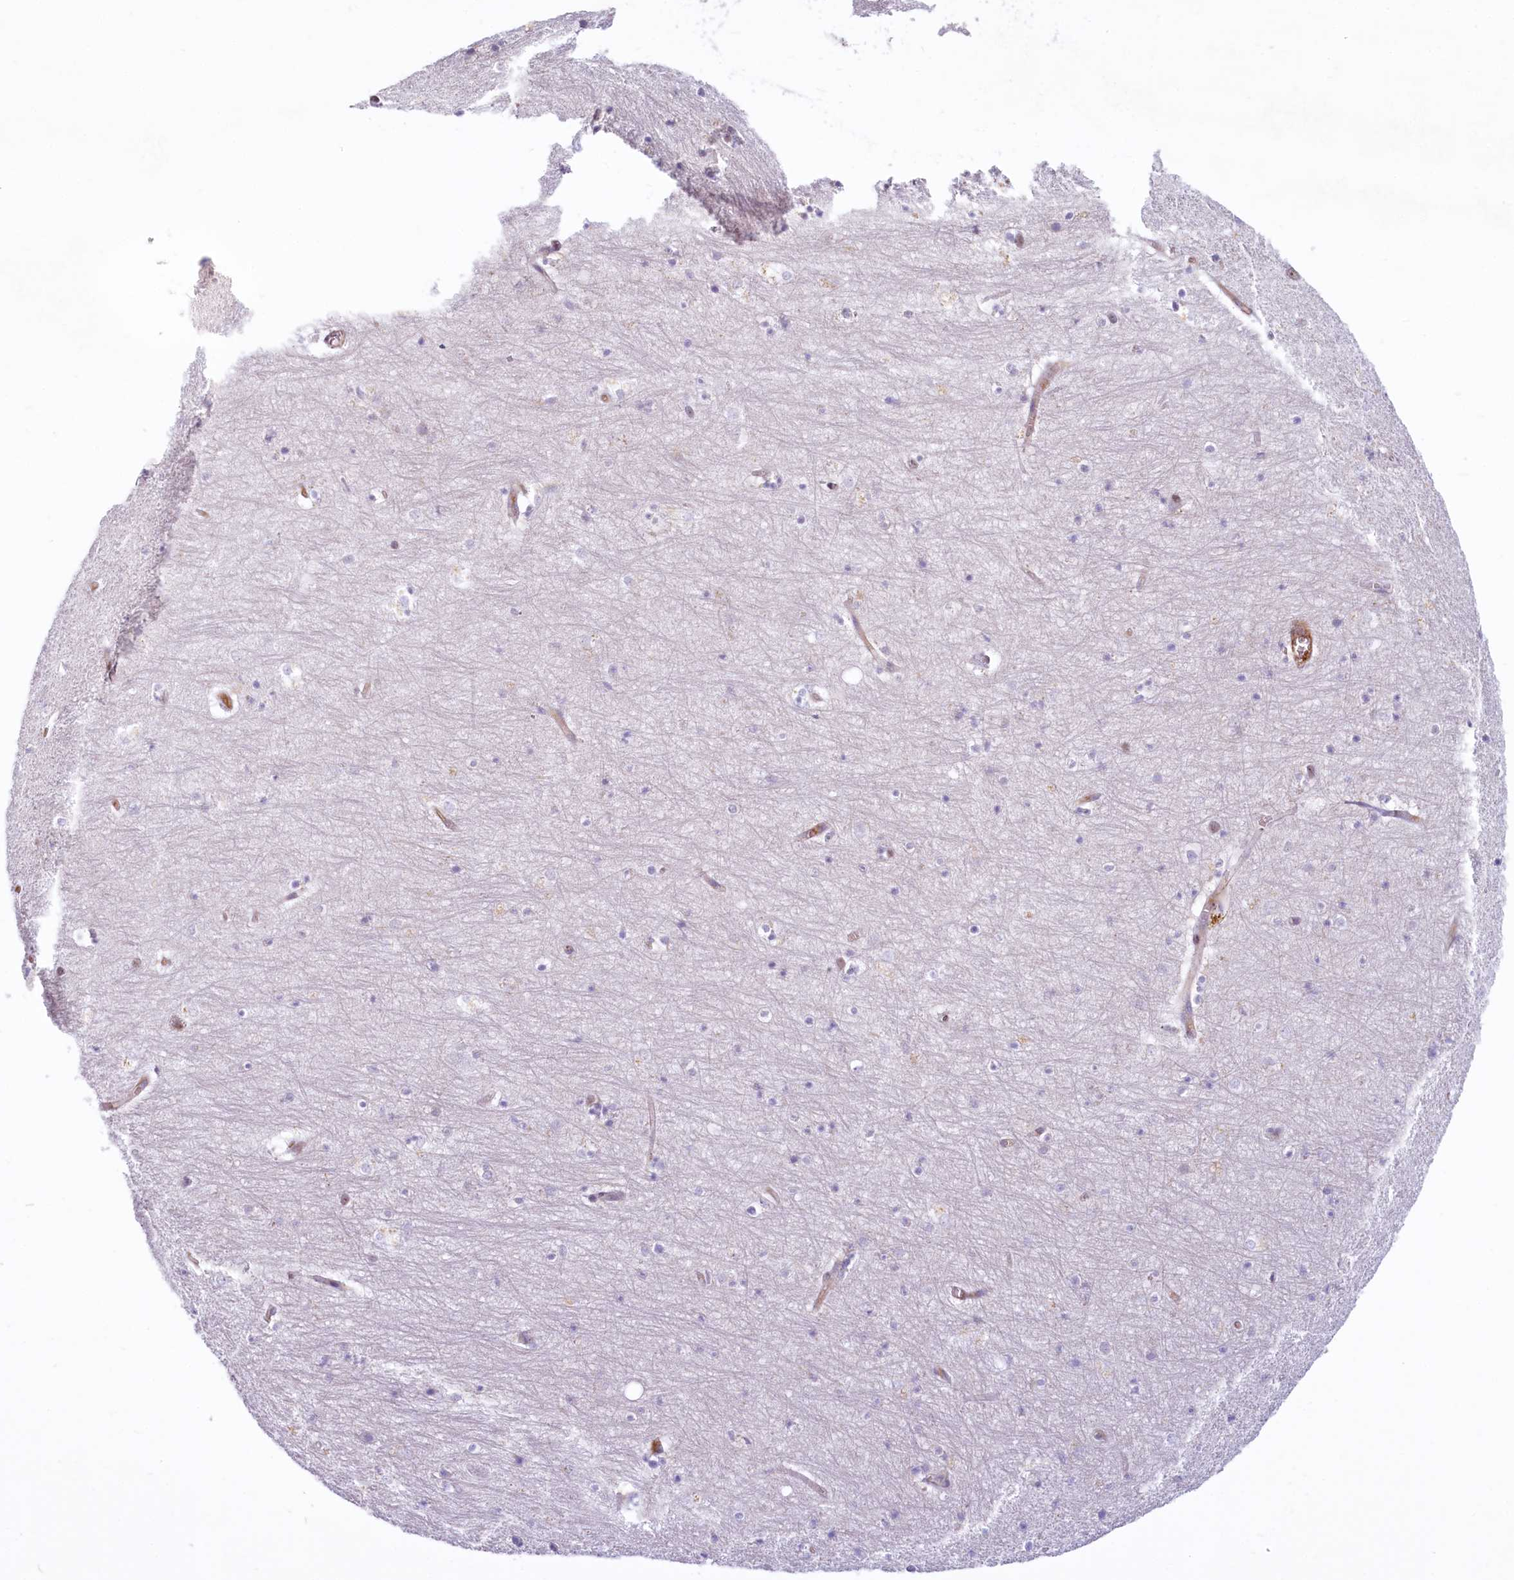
{"staining": {"intensity": "negative", "quantity": "none", "location": "none"}, "tissue": "hippocampus", "cell_type": "Glial cells", "image_type": "normal", "snomed": [{"axis": "morphology", "description": "Normal tissue, NOS"}, {"axis": "topography", "description": "Hippocampus"}], "caption": "Immunohistochemical staining of benign human hippocampus displays no significant positivity in glial cells.", "gene": "PROCR", "patient": {"sex": "female", "age": 64}}